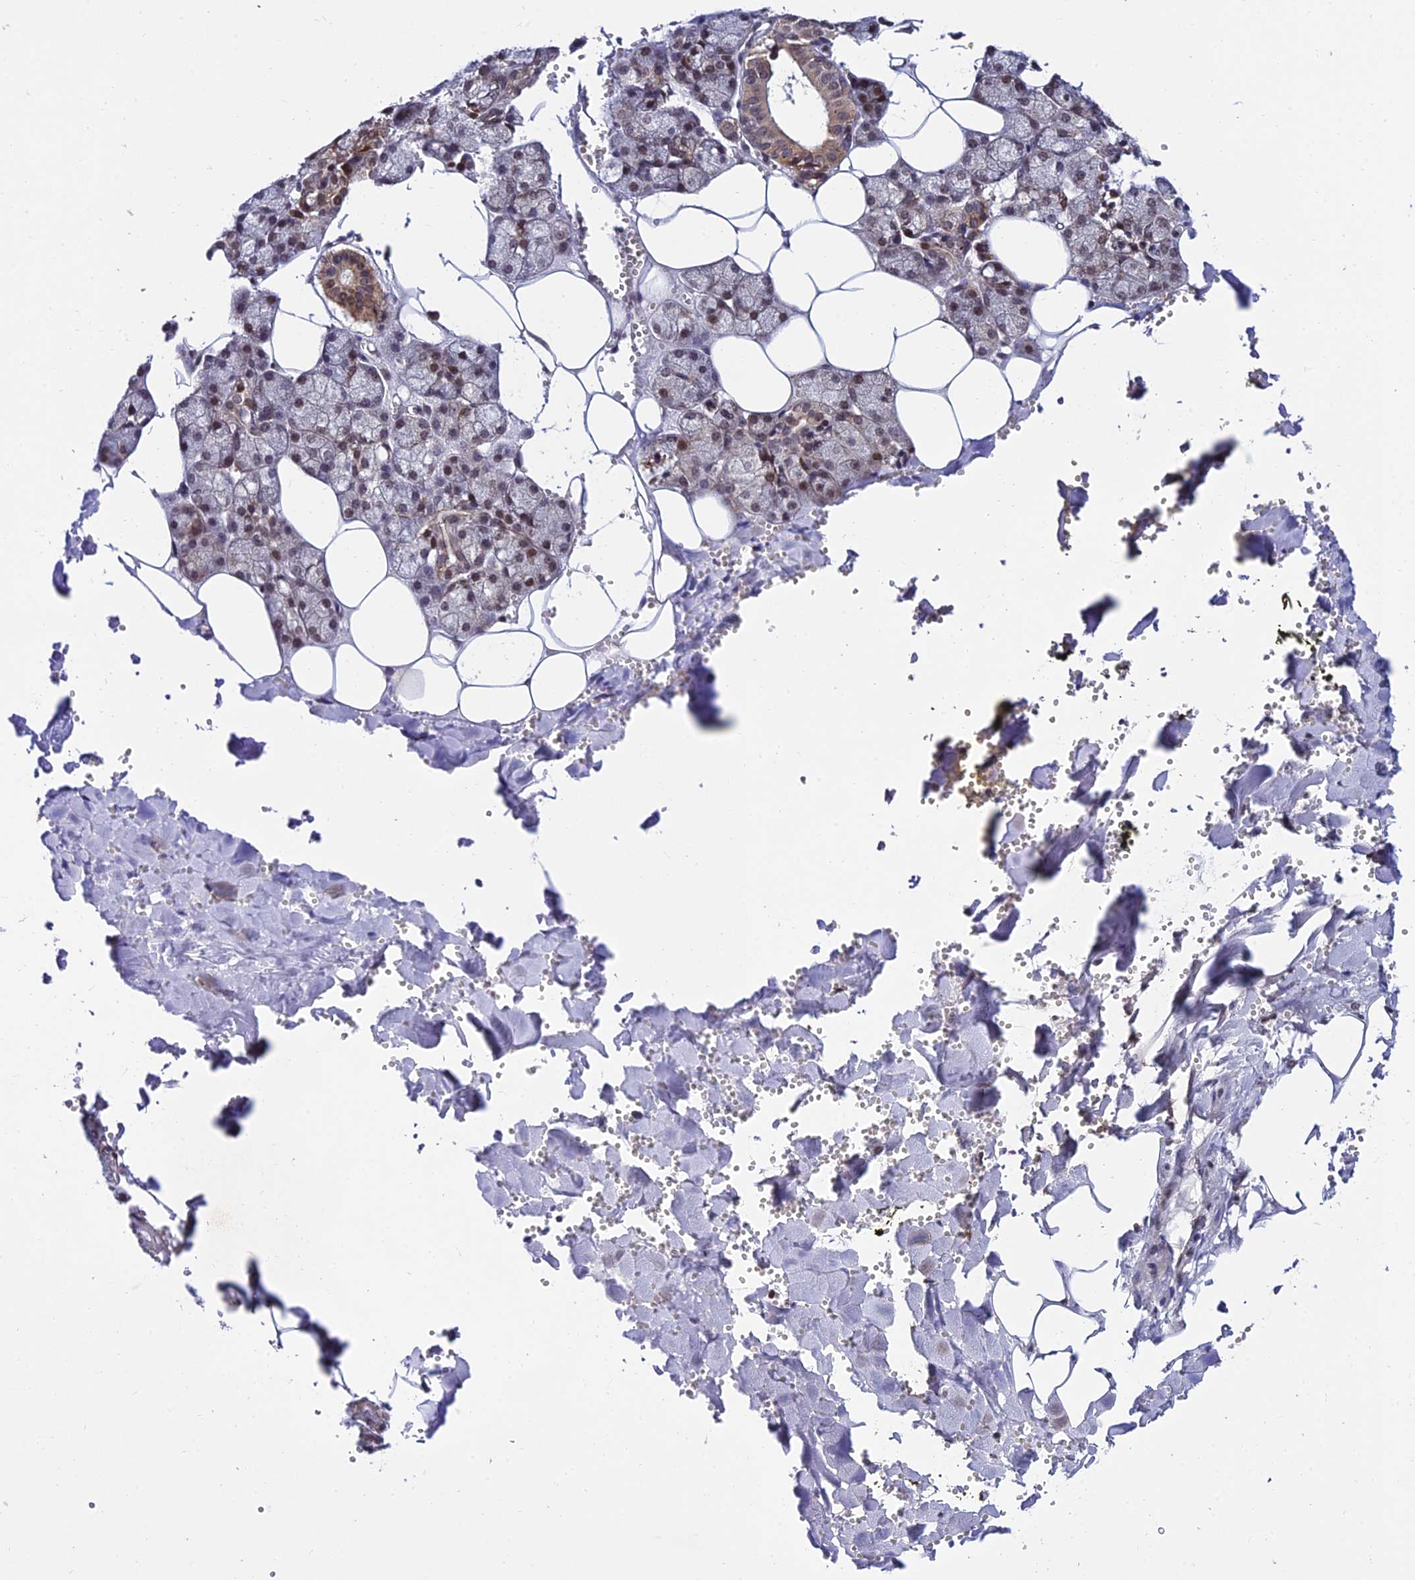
{"staining": {"intensity": "moderate", "quantity": "25%-75%", "location": "cytoplasmic/membranous,nuclear"}, "tissue": "salivary gland", "cell_type": "Glandular cells", "image_type": "normal", "snomed": [{"axis": "morphology", "description": "Normal tissue, NOS"}, {"axis": "topography", "description": "Salivary gland"}], "caption": "Unremarkable salivary gland displays moderate cytoplasmic/membranous,nuclear staining in approximately 25%-75% of glandular cells.", "gene": "CDNF", "patient": {"sex": "male", "age": 62}}